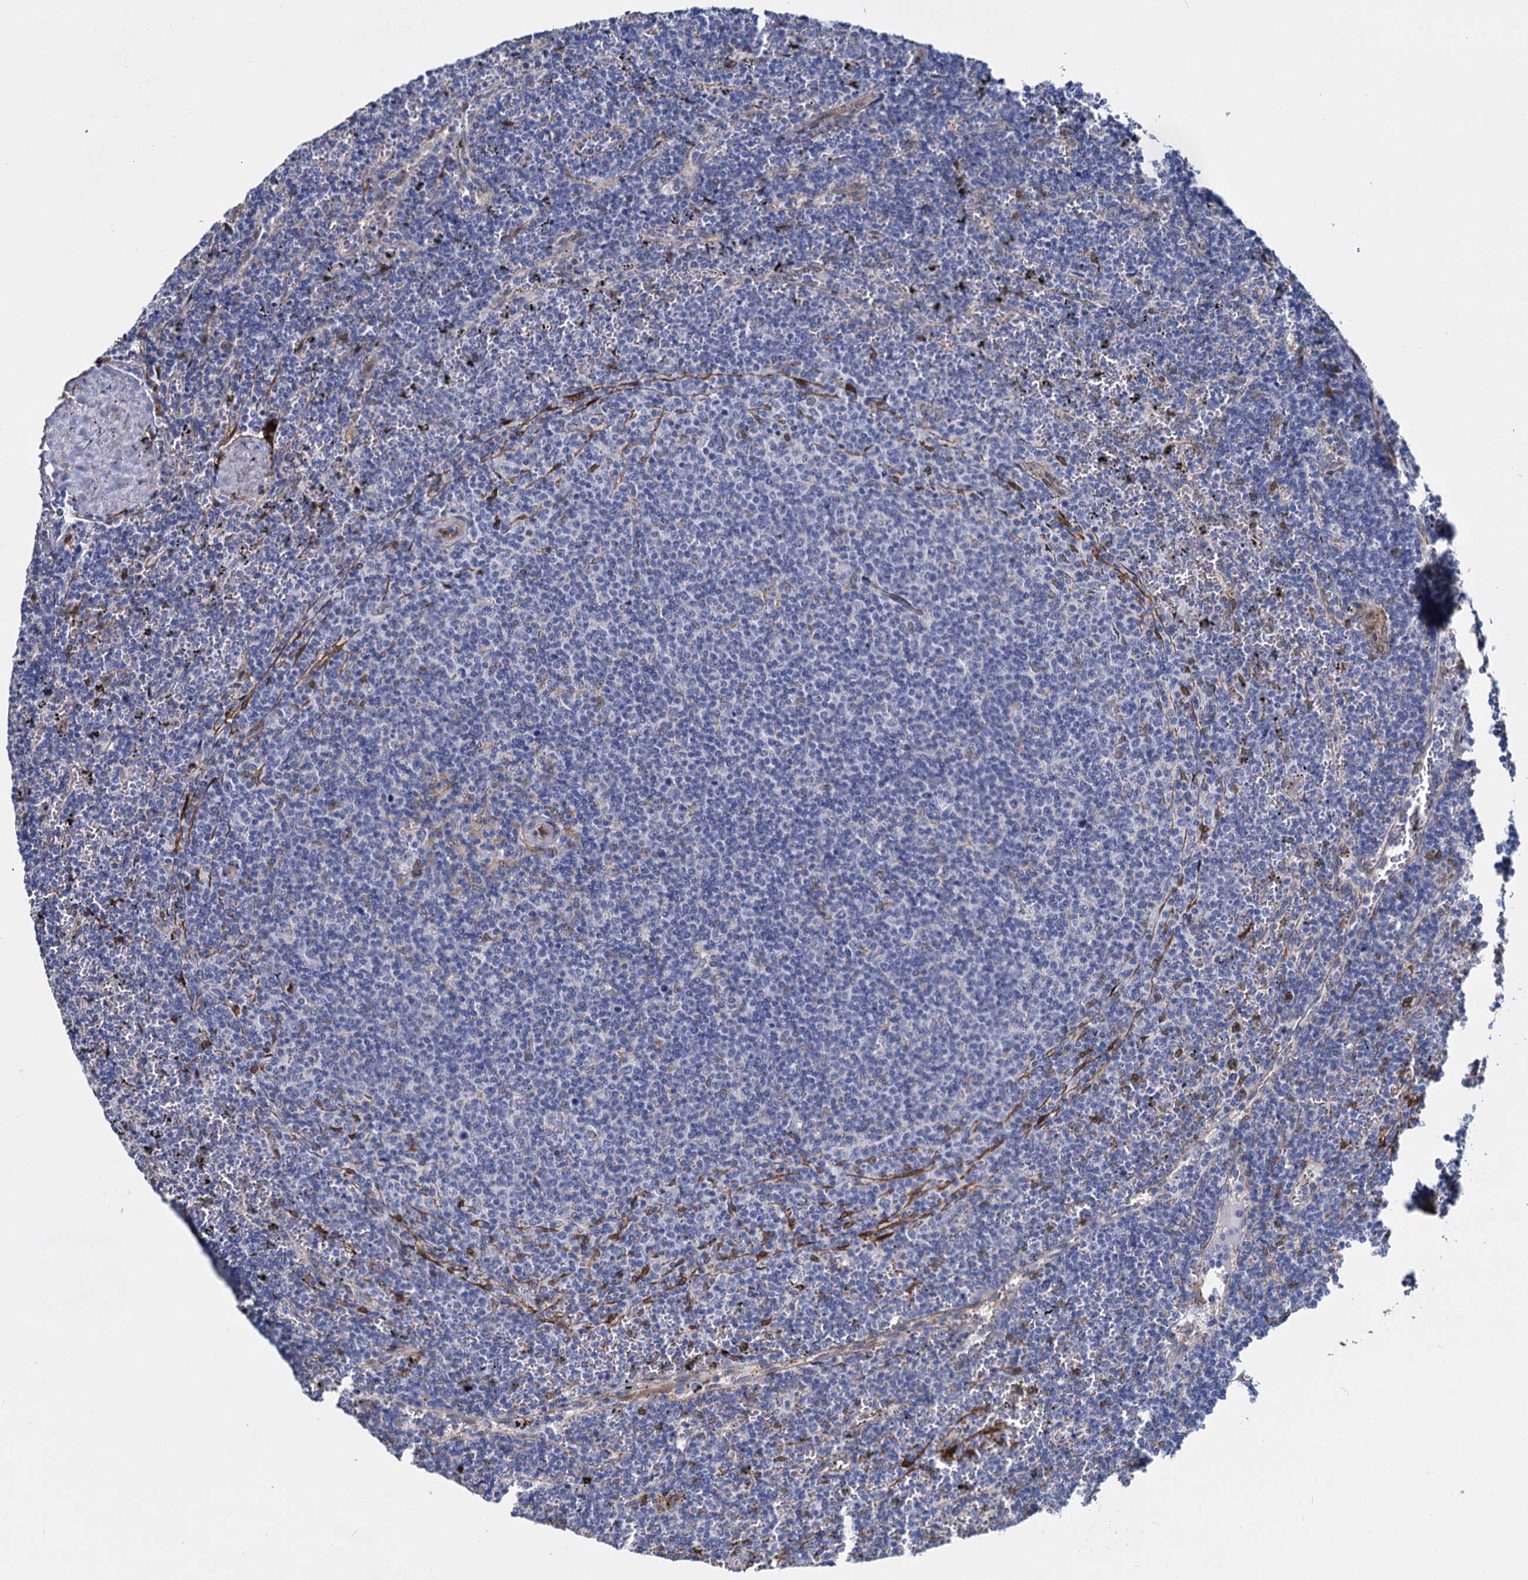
{"staining": {"intensity": "negative", "quantity": "none", "location": "none"}, "tissue": "lymphoma", "cell_type": "Tumor cells", "image_type": "cancer", "snomed": [{"axis": "morphology", "description": "Malignant lymphoma, non-Hodgkin's type, Low grade"}, {"axis": "topography", "description": "Spleen"}], "caption": "The immunohistochemistry (IHC) photomicrograph has no significant positivity in tumor cells of low-grade malignant lymphoma, non-Hodgkin's type tissue.", "gene": "GSTM3", "patient": {"sex": "female", "age": 50}}